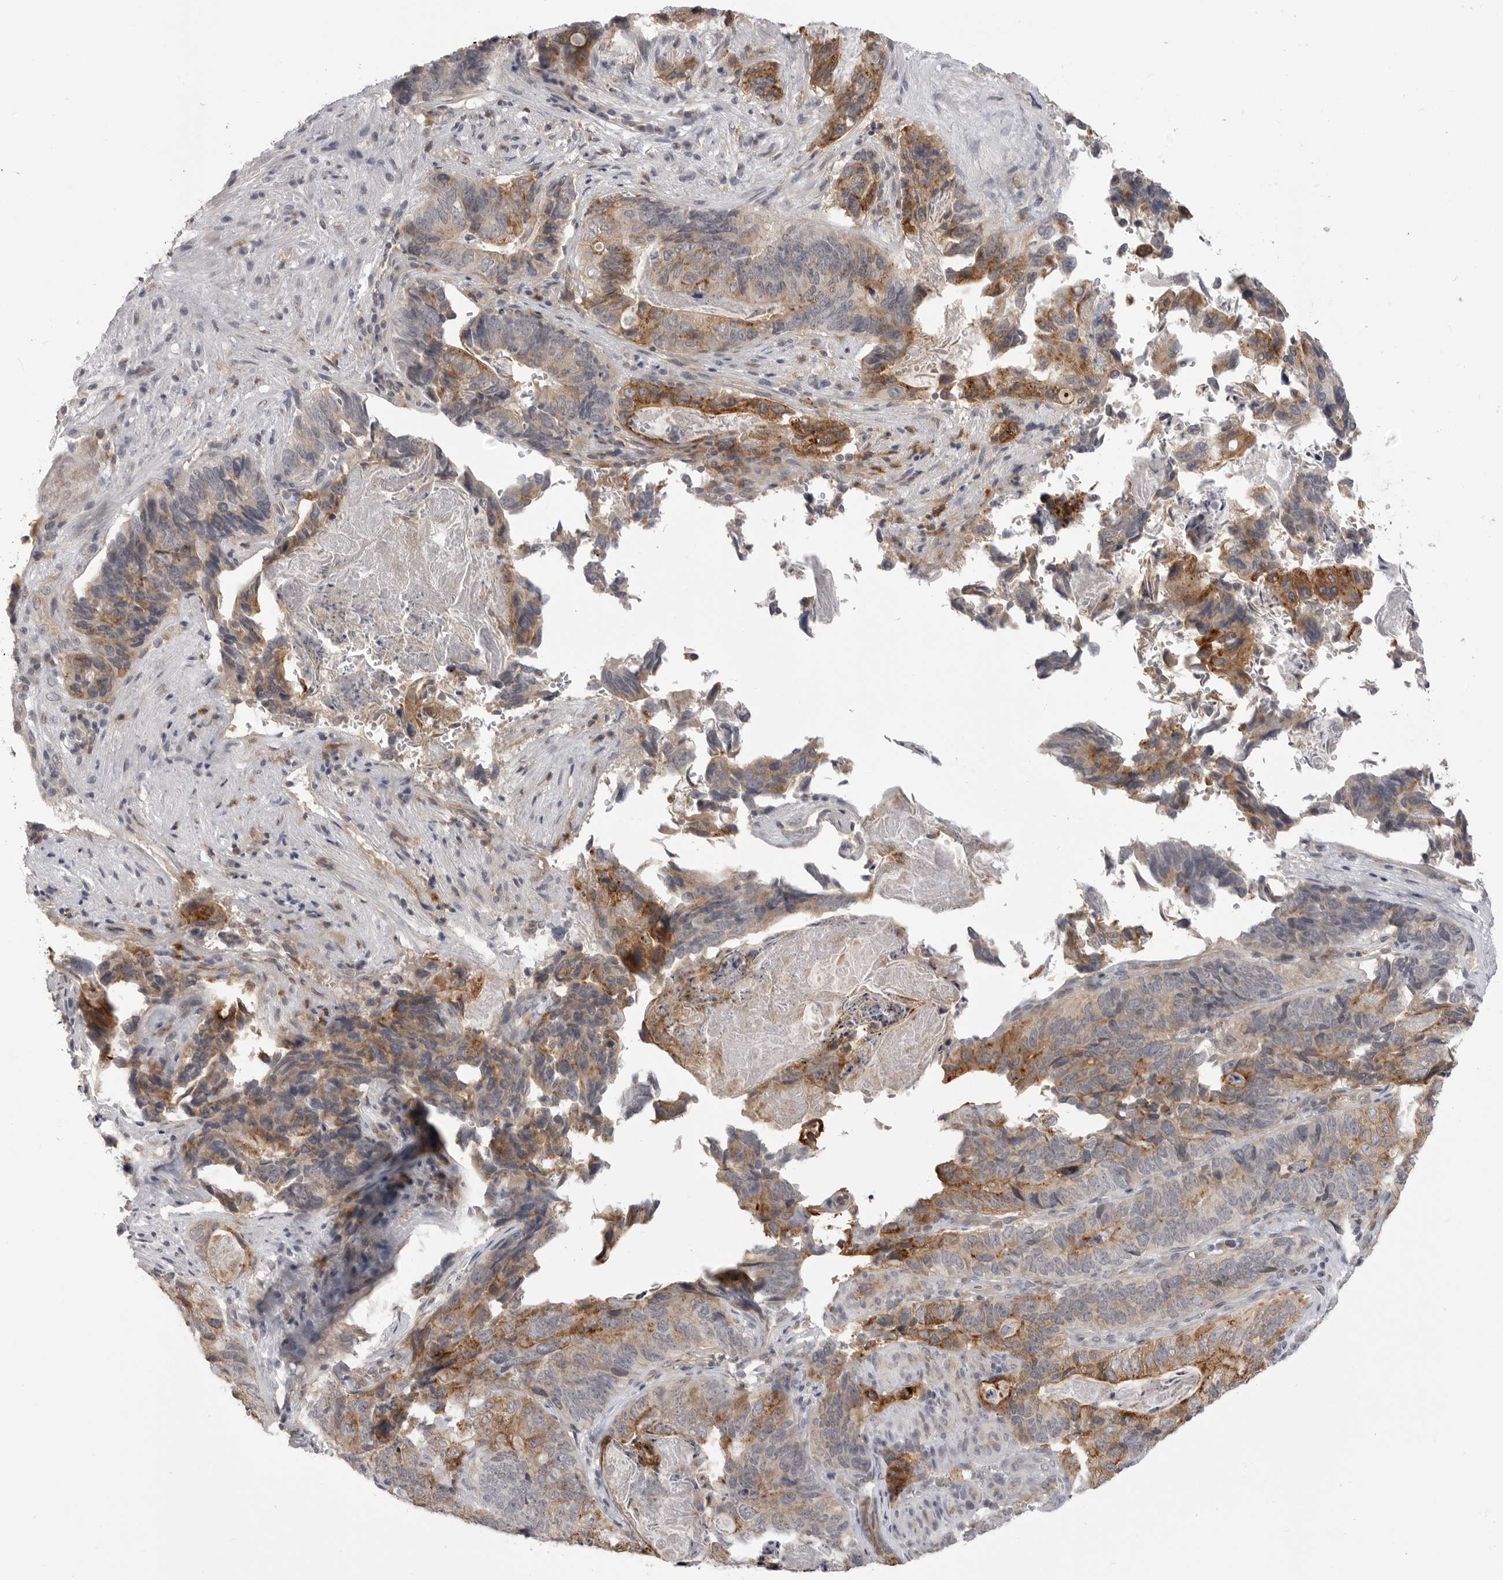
{"staining": {"intensity": "strong", "quantity": "25%-75%", "location": "cytoplasmic/membranous"}, "tissue": "stomach cancer", "cell_type": "Tumor cells", "image_type": "cancer", "snomed": [{"axis": "morphology", "description": "Normal tissue, NOS"}, {"axis": "morphology", "description": "Adenocarcinoma, NOS"}, {"axis": "topography", "description": "Stomach"}], "caption": "This image exhibits immunohistochemistry (IHC) staining of human stomach cancer, with high strong cytoplasmic/membranous expression in about 25%-75% of tumor cells.", "gene": "IFNGR1", "patient": {"sex": "female", "age": 89}}